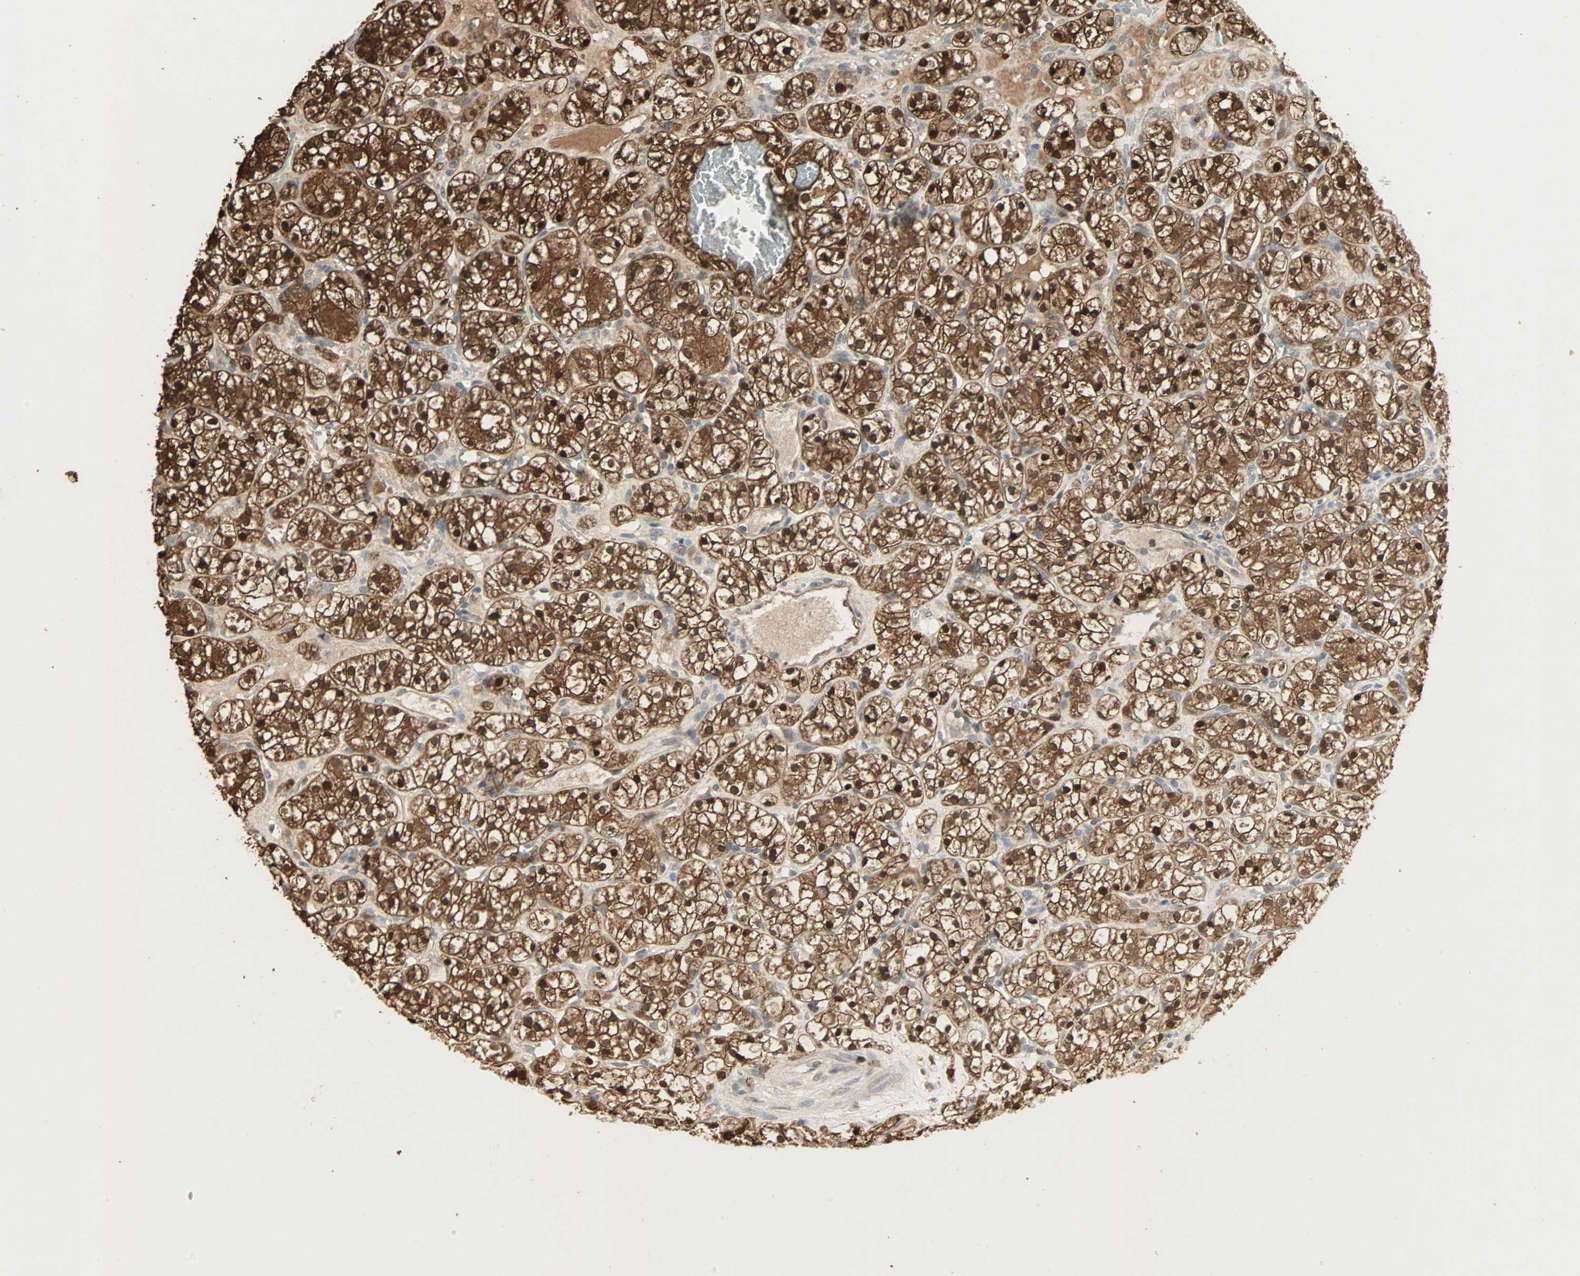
{"staining": {"intensity": "strong", "quantity": ">75%", "location": "cytoplasmic/membranous,nuclear"}, "tissue": "renal cancer", "cell_type": "Tumor cells", "image_type": "cancer", "snomed": [{"axis": "morphology", "description": "Adenocarcinoma, NOS"}, {"axis": "topography", "description": "Kidney"}], "caption": "The micrograph displays a brown stain indicating the presence of a protein in the cytoplasmic/membranous and nuclear of tumor cells in renal cancer. (IHC, brightfield microscopy, high magnification).", "gene": "DRG2", "patient": {"sex": "female", "age": 60}}